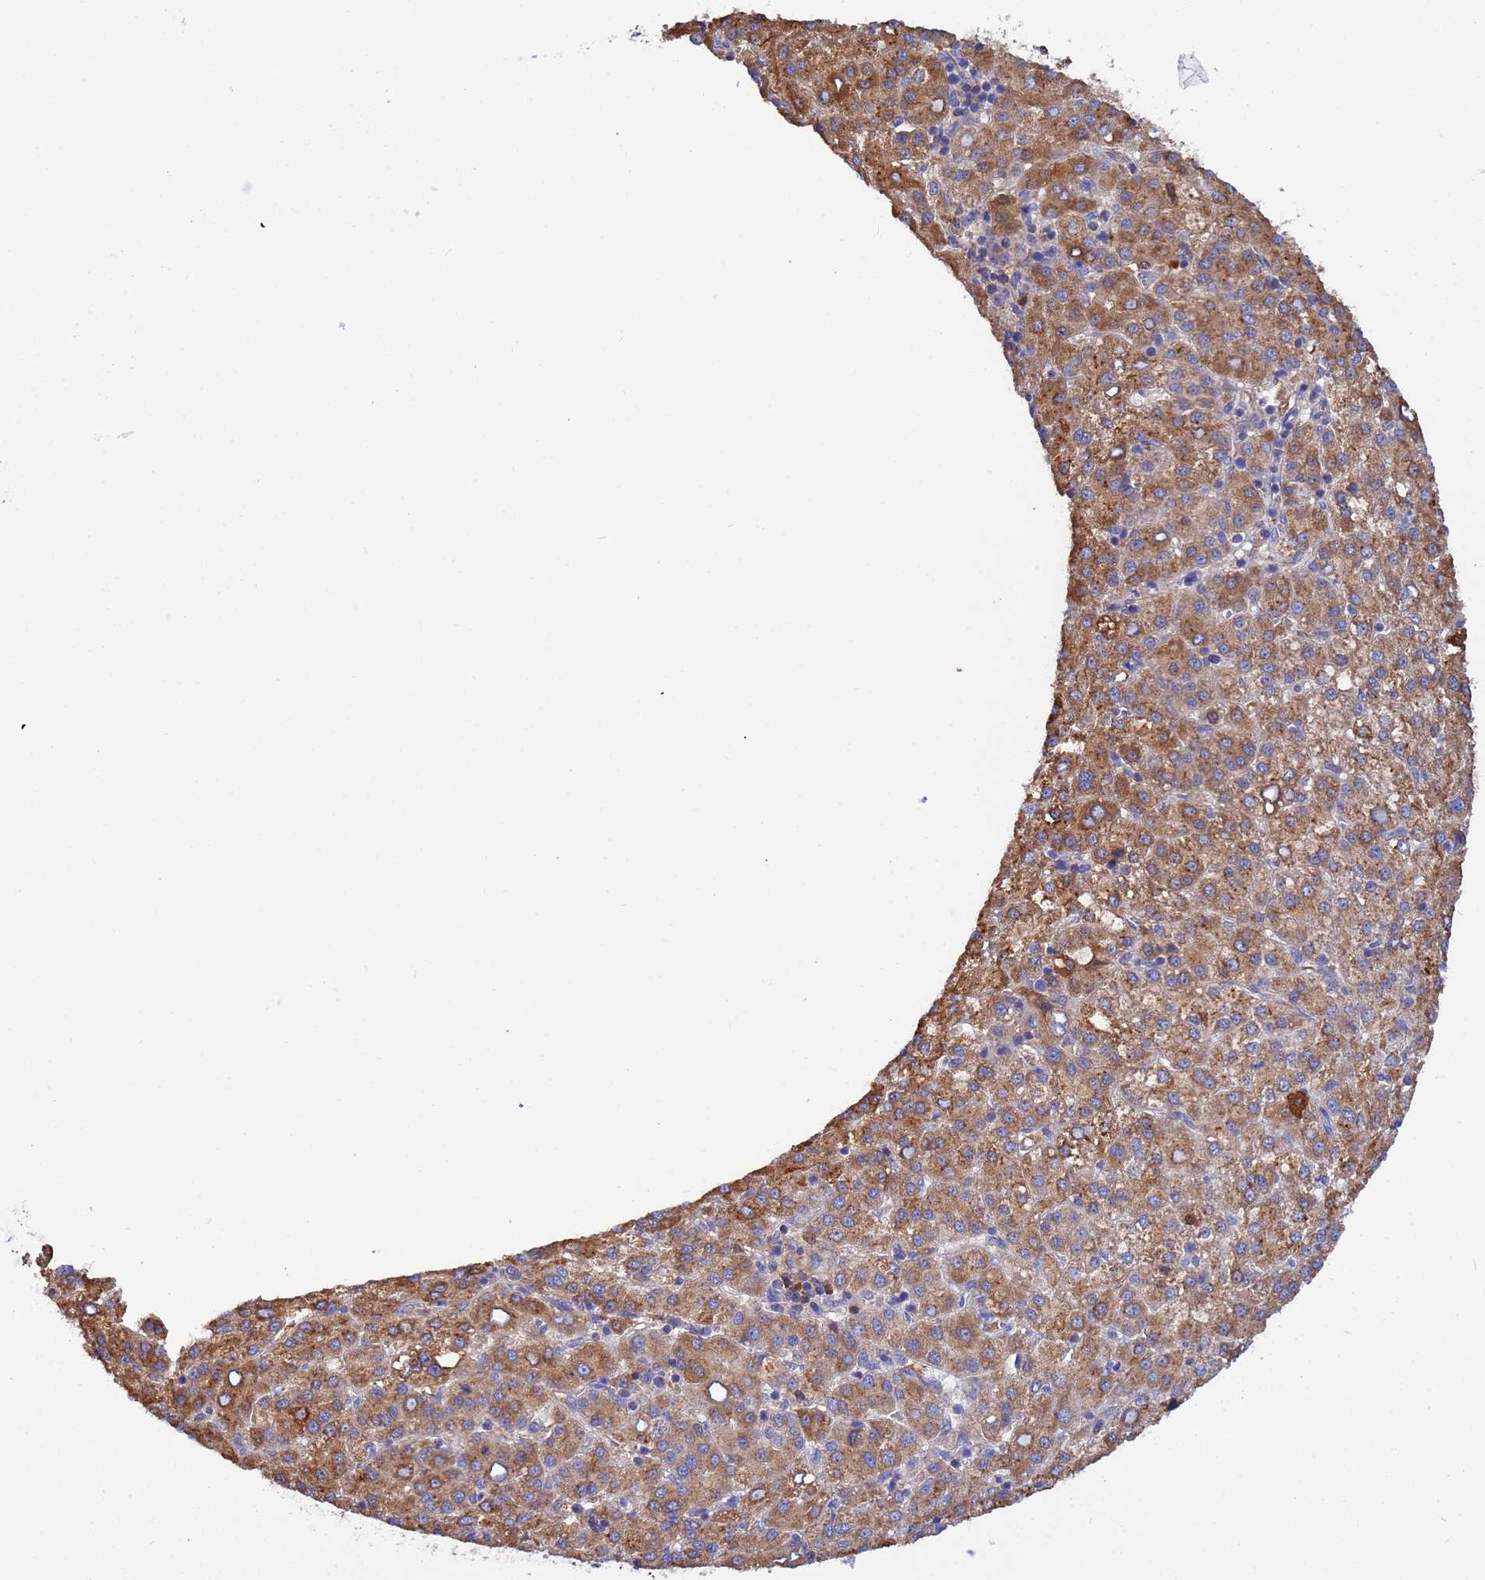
{"staining": {"intensity": "moderate", "quantity": ">75%", "location": "cytoplasmic/membranous"}, "tissue": "liver cancer", "cell_type": "Tumor cells", "image_type": "cancer", "snomed": [{"axis": "morphology", "description": "Carcinoma, Hepatocellular, NOS"}, {"axis": "topography", "description": "Liver"}], "caption": "The image demonstrates staining of hepatocellular carcinoma (liver), revealing moderate cytoplasmic/membranous protein positivity (brown color) within tumor cells.", "gene": "GLUD1", "patient": {"sex": "female", "age": 58}}